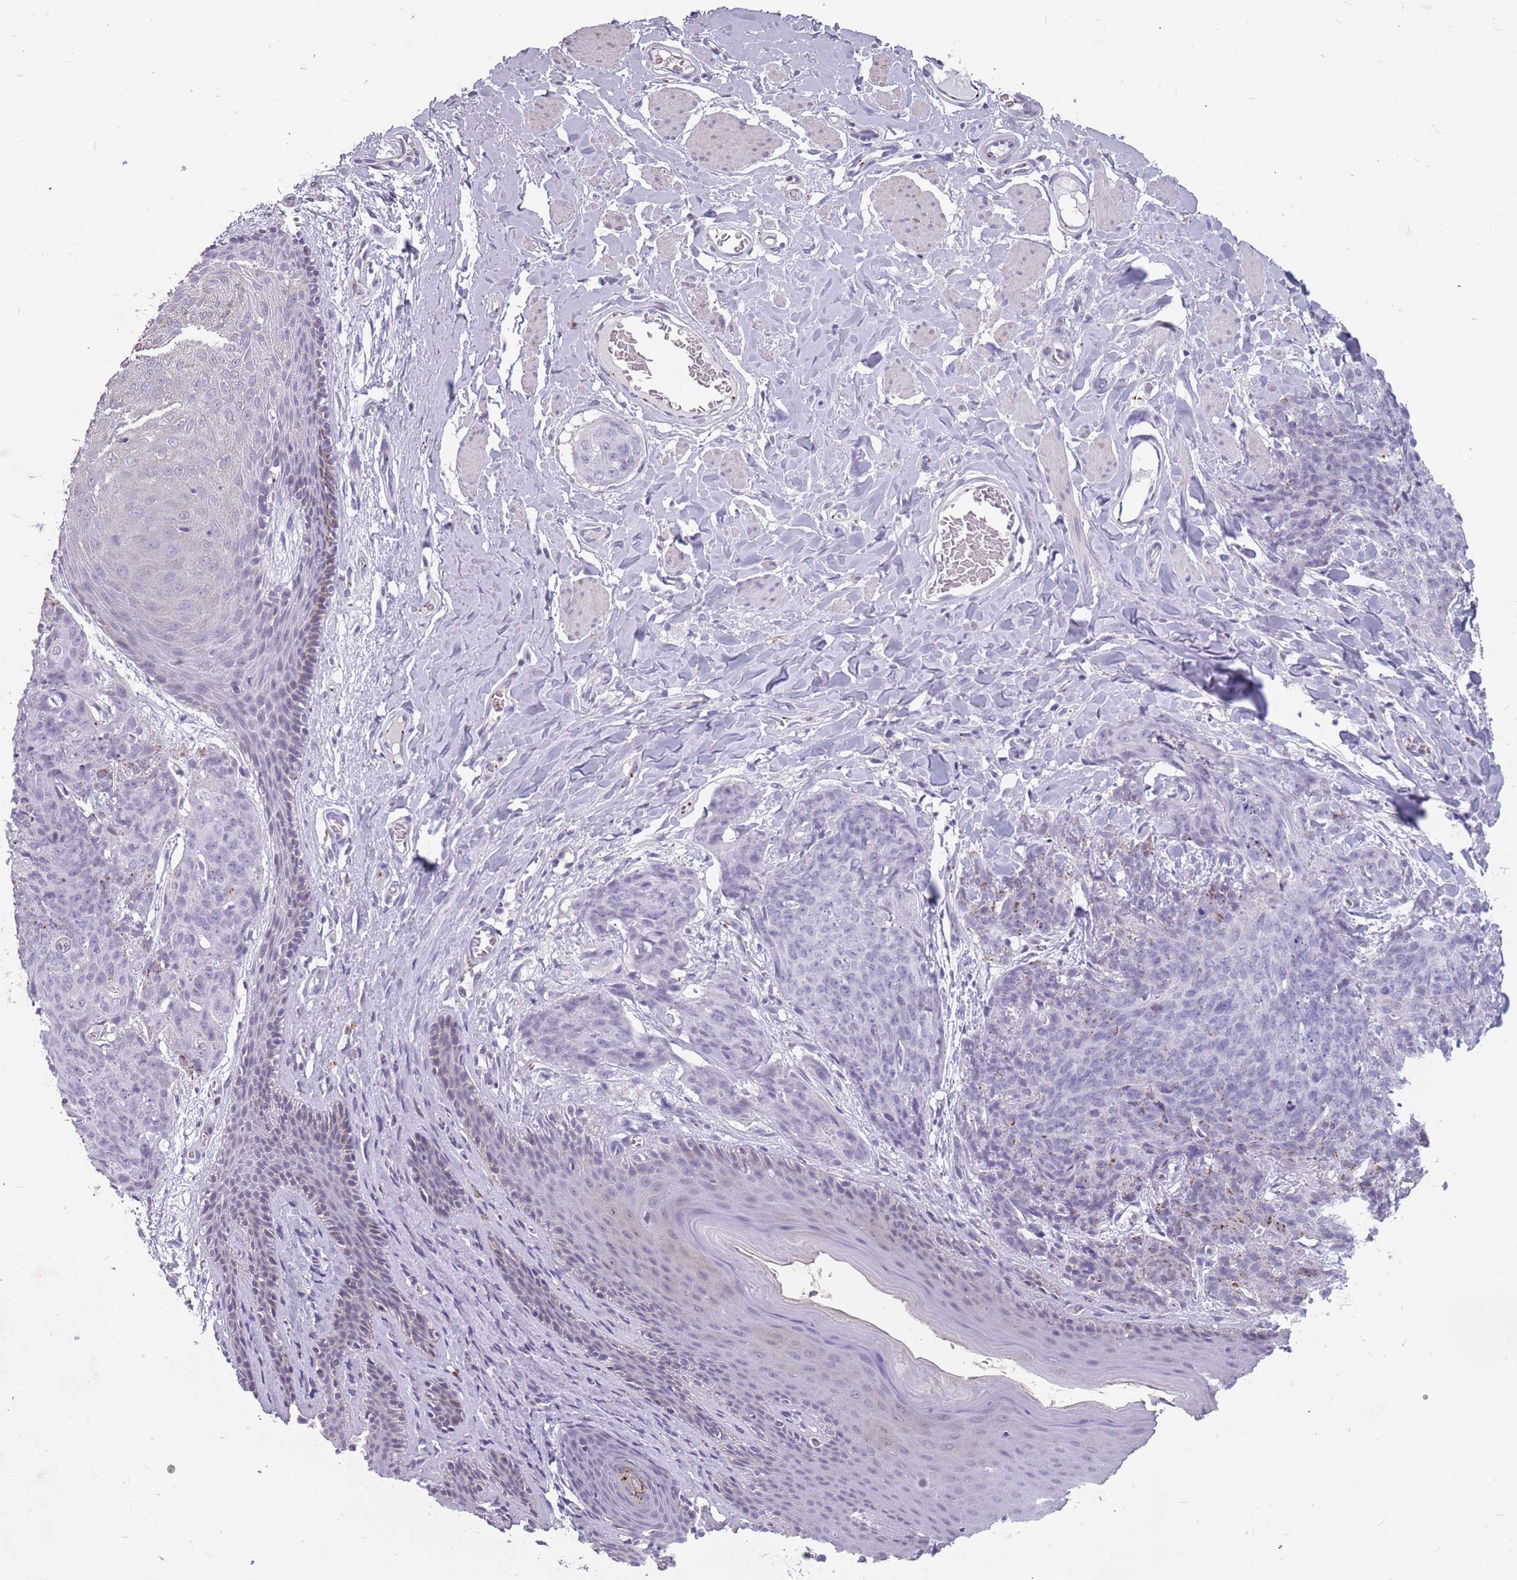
{"staining": {"intensity": "negative", "quantity": "none", "location": "none"}, "tissue": "skin cancer", "cell_type": "Tumor cells", "image_type": "cancer", "snomed": [{"axis": "morphology", "description": "Squamous cell carcinoma, NOS"}, {"axis": "topography", "description": "Skin"}, {"axis": "topography", "description": "Vulva"}], "caption": "Histopathology image shows no protein positivity in tumor cells of skin squamous cell carcinoma tissue.", "gene": "NEK6", "patient": {"sex": "female", "age": 85}}